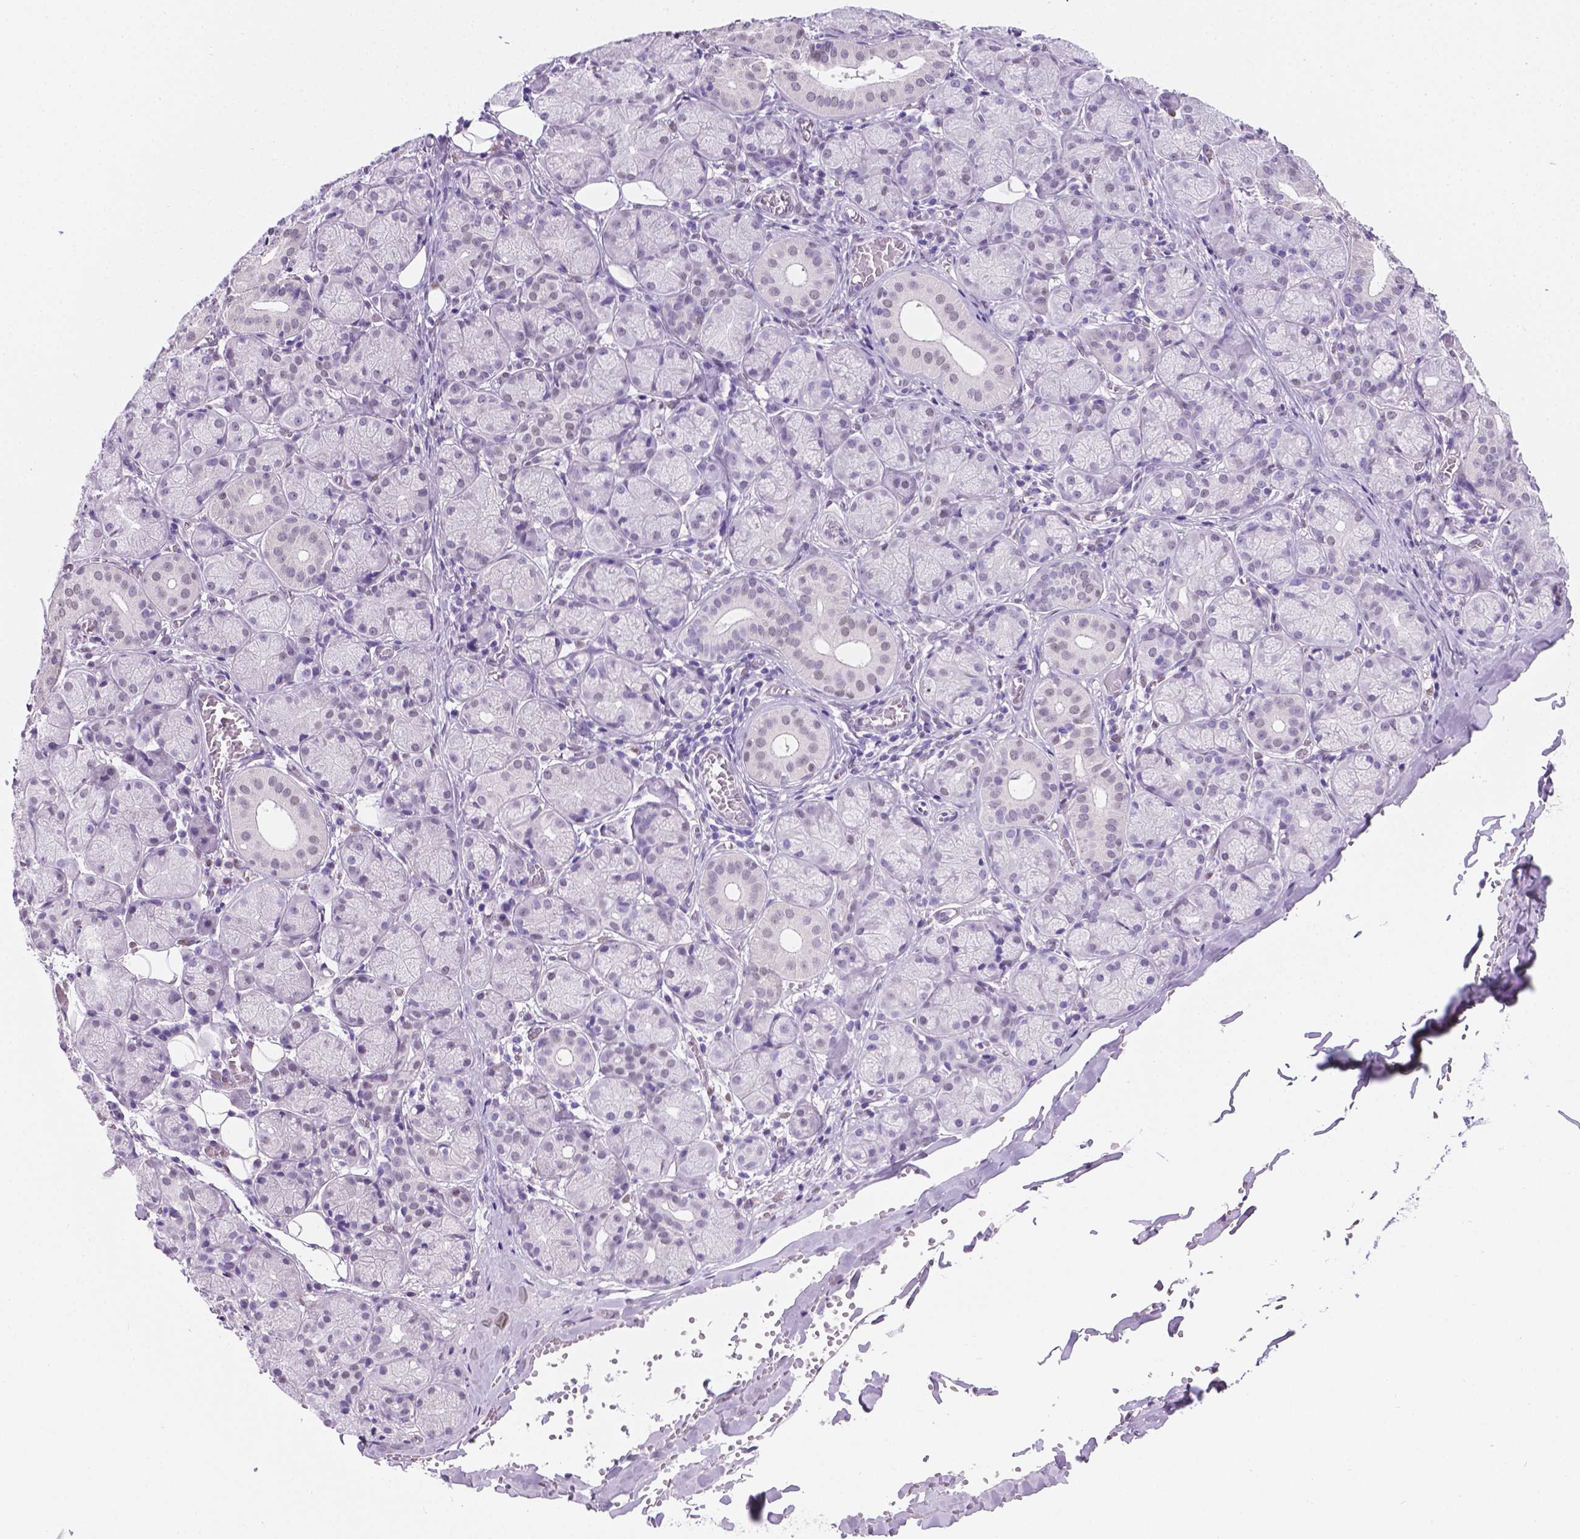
{"staining": {"intensity": "weak", "quantity": "<25%", "location": "nuclear"}, "tissue": "salivary gland", "cell_type": "Glandular cells", "image_type": "normal", "snomed": [{"axis": "morphology", "description": "Normal tissue, NOS"}, {"axis": "topography", "description": "Salivary gland"}, {"axis": "topography", "description": "Peripheral nerve tissue"}], "caption": "Glandular cells show no significant expression in normal salivary gland.", "gene": "TMEM210", "patient": {"sex": "female", "age": 24}}